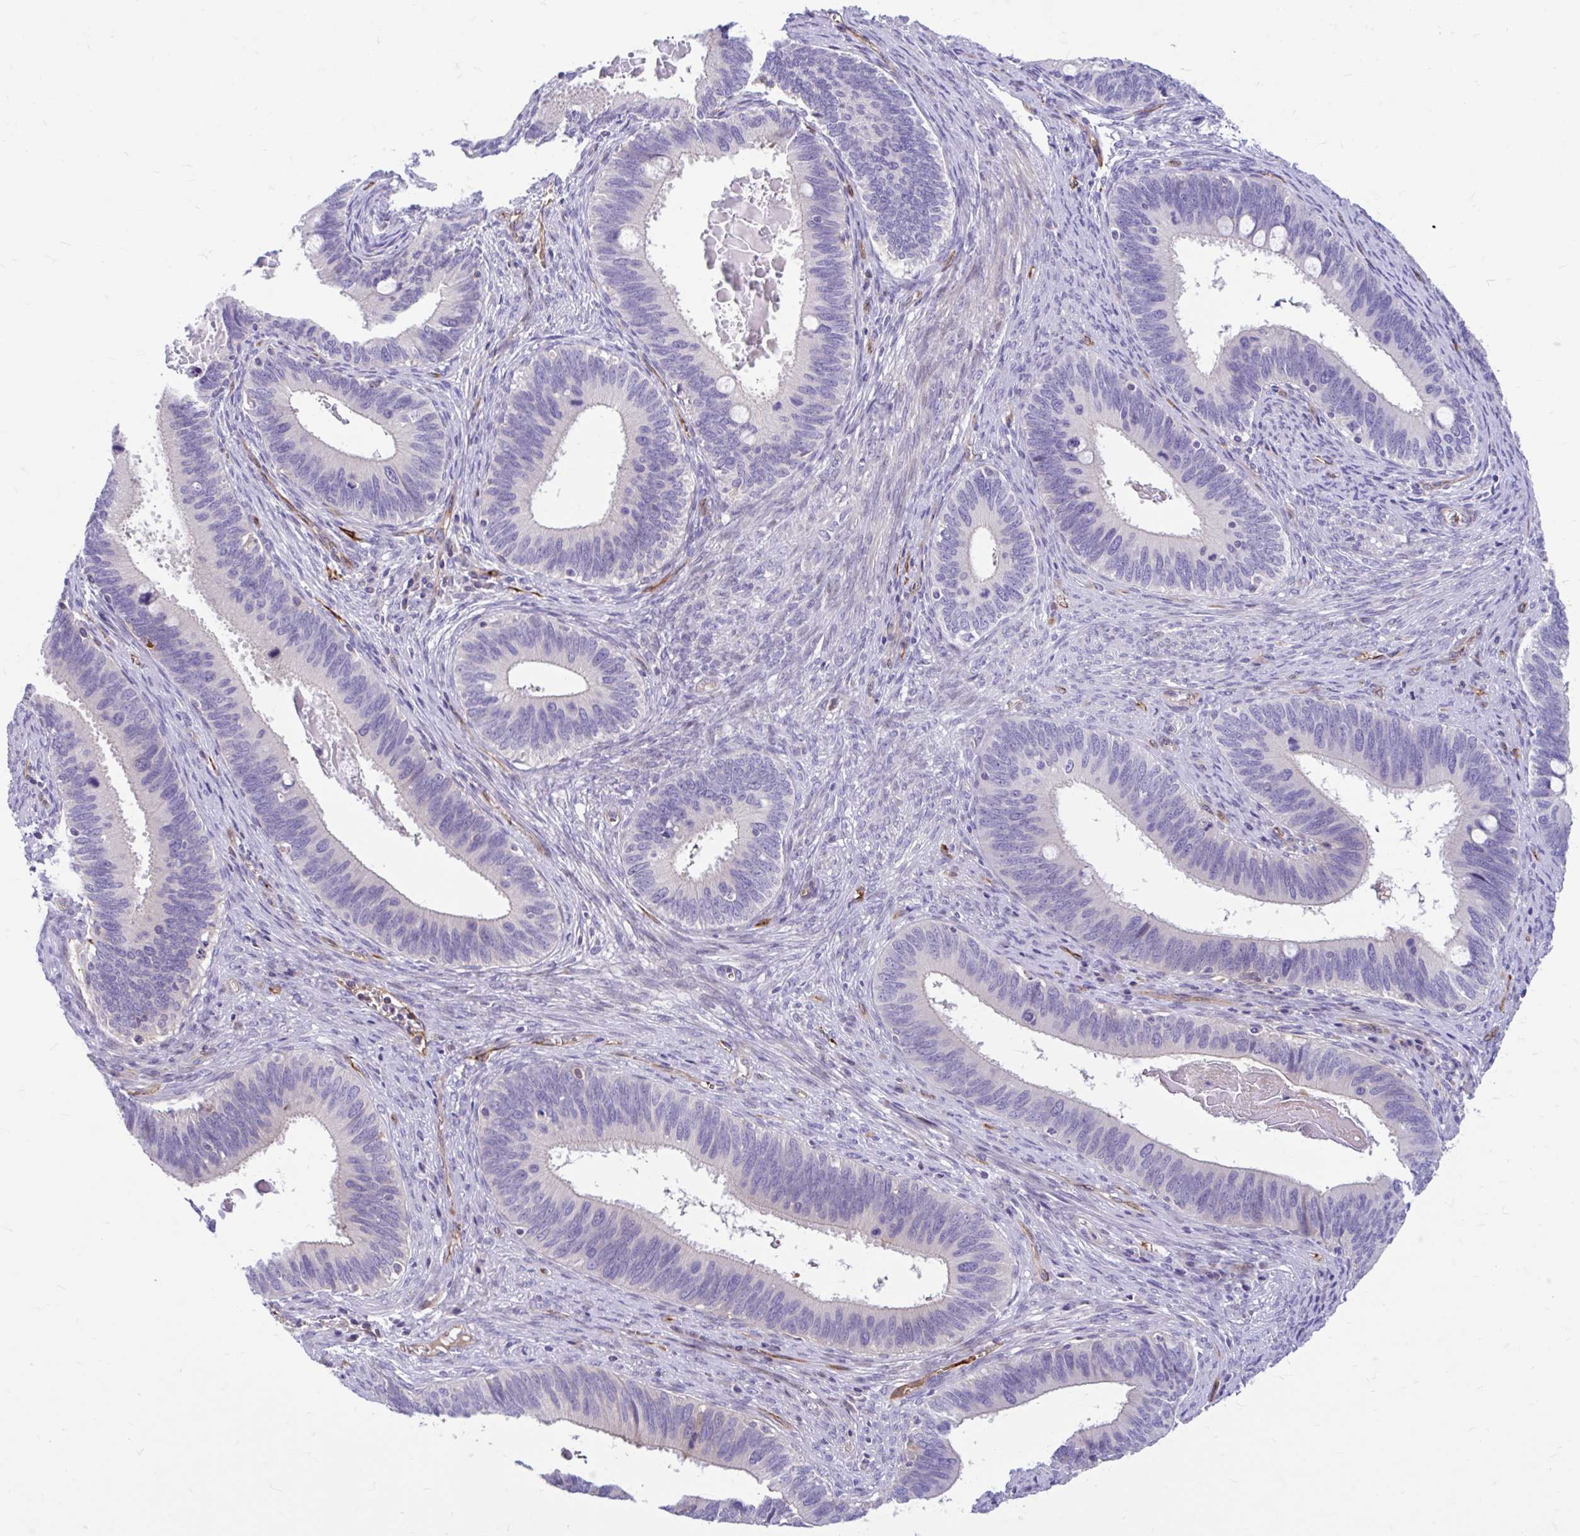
{"staining": {"intensity": "negative", "quantity": "none", "location": "none"}, "tissue": "cervical cancer", "cell_type": "Tumor cells", "image_type": "cancer", "snomed": [{"axis": "morphology", "description": "Adenocarcinoma, NOS"}, {"axis": "topography", "description": "Cervix"}], "caption": "This is a photomicrograph of immunohistochemistry staining of cervical cancer, which shows no expression in tumor cells.", "gene": "ESPNL", "patient": {"sex": "female", "age": 42}}